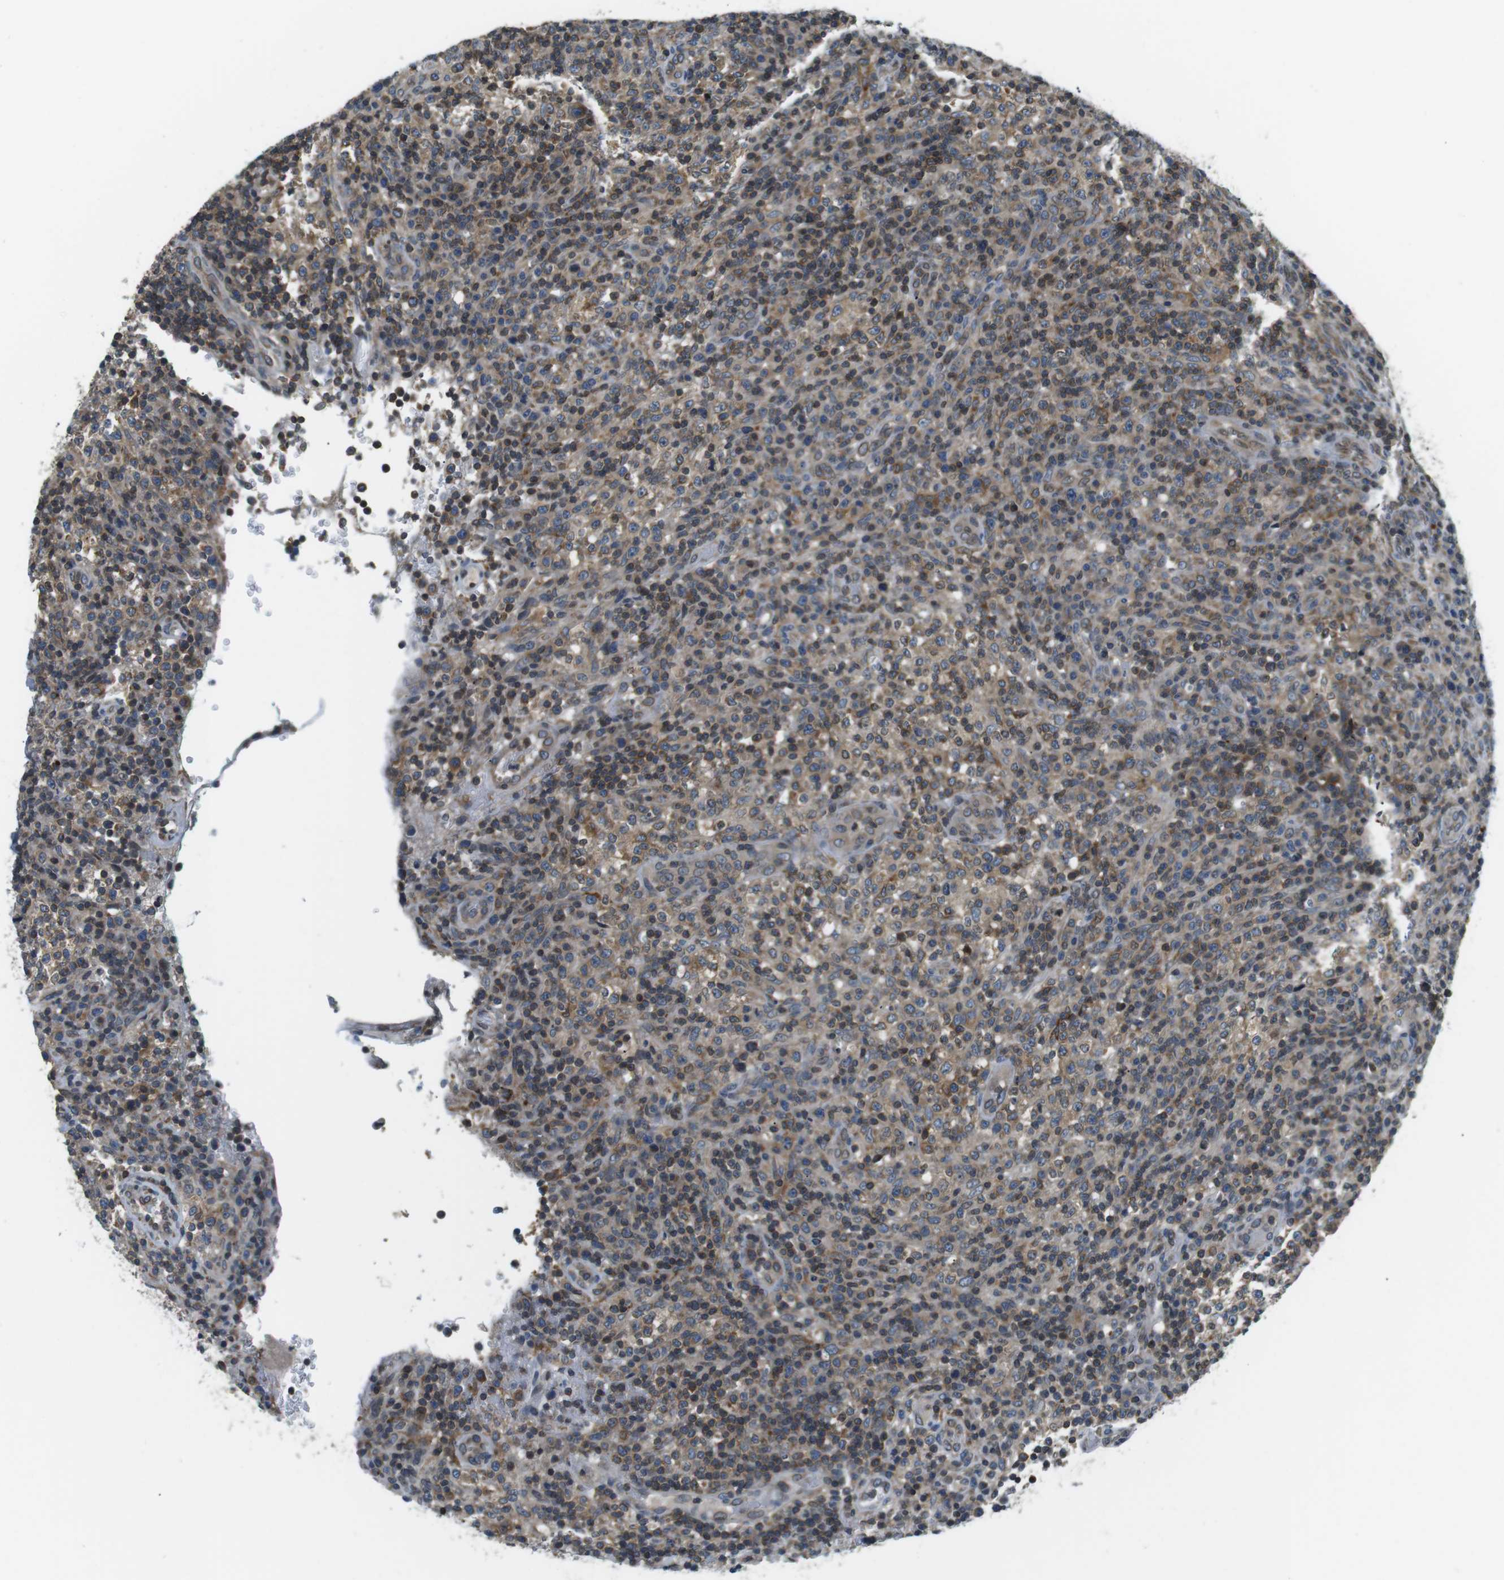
{"staining": {"intensity": "weak", "quantity": "25%-75%", "location": "cytoplasmic/membranous"}, "tissue": "lymphoma", "cell_type": "Tumor cells", "image_type": "cancer", "snomed": [{"axis": "morphology", "description": "Malignant lymphoma, non-Hodgkin's type, High grade"}, {"axis": "topography", "description": "Lymph node"}], "caption": "High-grade malignant lymphoma, non-Hodgkin's type stained with a protein marker shows weak staining in tumor cells.", "gene": "TMX4", "patient": {"sex": "female", "age": 76}}